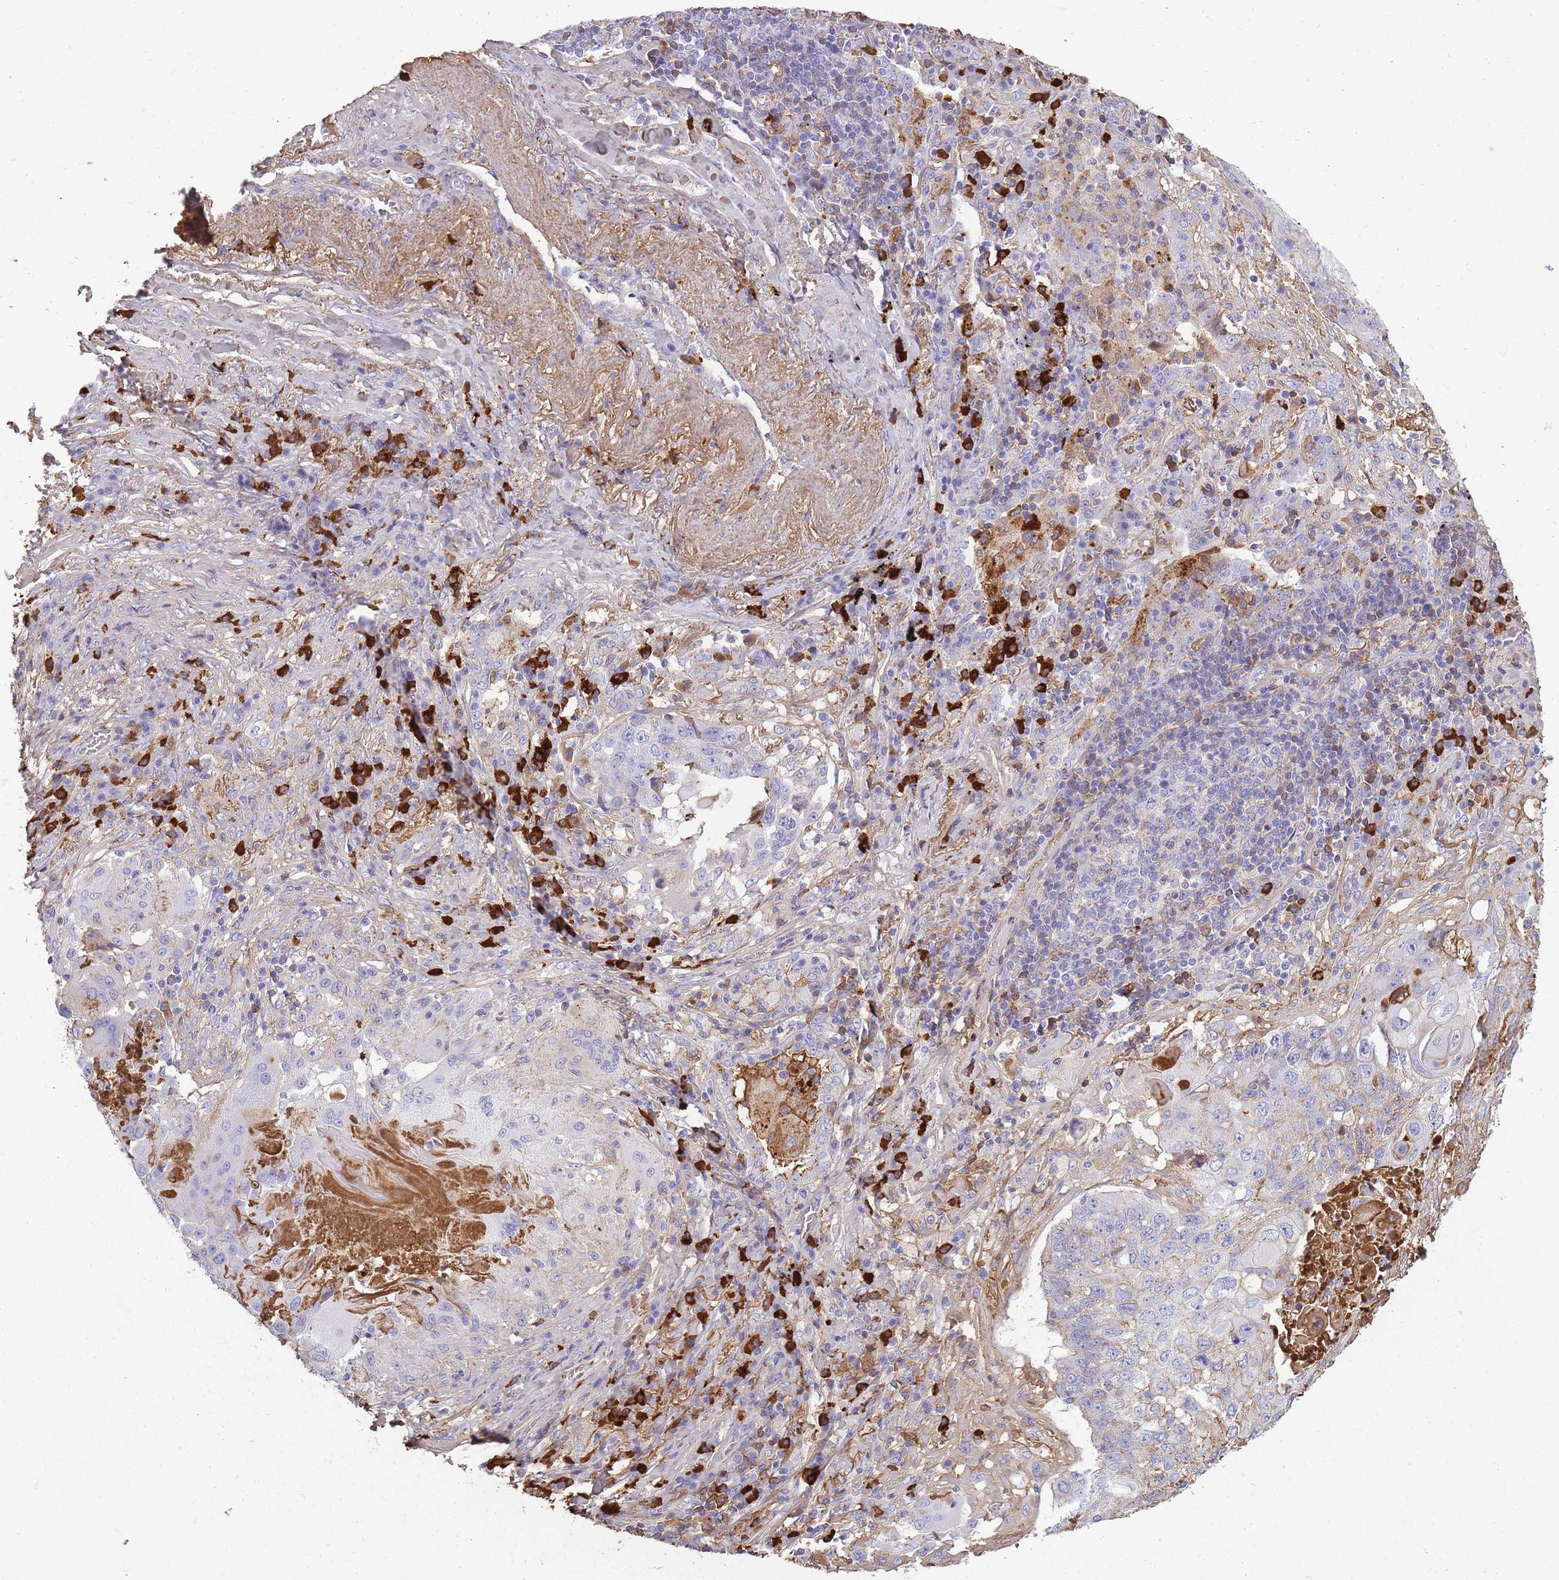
{"staining": {"intensity": "negative", "quantity": "none", "location": "none"}, "tissue": "lung cancer", "cell_type": "Tumor cells", "image_type": "cancer", "snomed": [{"axis": "morphology", "description": "Squamous cell carcinoma, NOS"}, {"axis": "topography", "description": "Lung"}], "caption": "A micrograph of lung squamous cell carcinoma stained for a protein exhibits no brown staining in tumor cells.", "gene": "IGKV1D-42", "patient": {"sex": "female", "age": 63}}